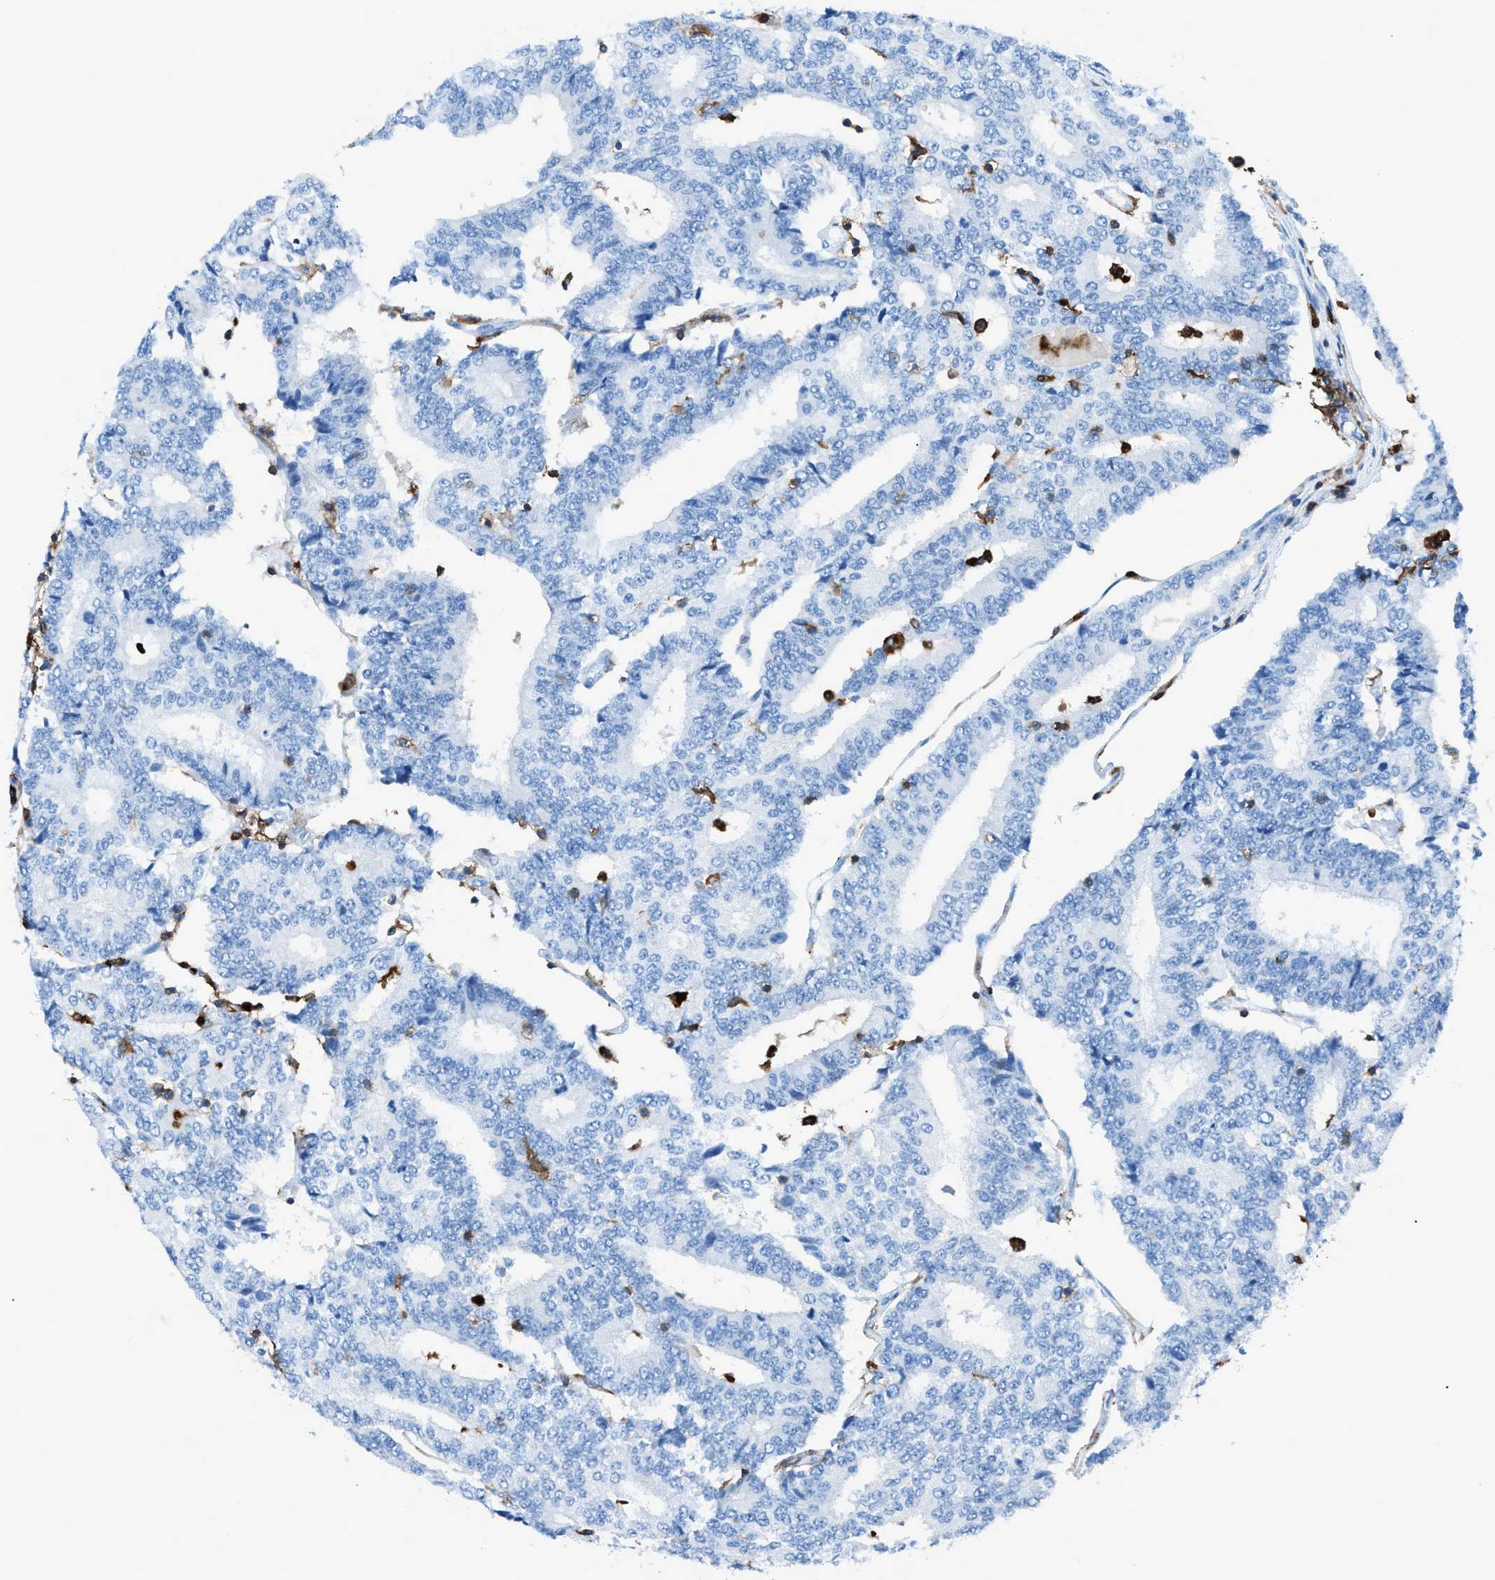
{"staining": {"intensity": "negative", "quantity": "none", "location": "none"}, "tissue": "prostate cancer", "cell_type": "Tumor cells", "image_type": "cancer", "snomed": [{"axis": "morphology", "description": "Normal tissue, NOS"}, {"axis": "morphology", "description": "Adenocarcinoma, High grade"}, {"axis": "topography", "description": "Prostate"}, {"axis": "topography", "description": "Seminal veicle"}], "caption": "The immunohistochemistry micrograph has no significant positivity in tumor cells of prostate high-grade adenocarcinoma tissue.", "gene": "ITGB2", "patient": {"sex": "male", "age": 55}}